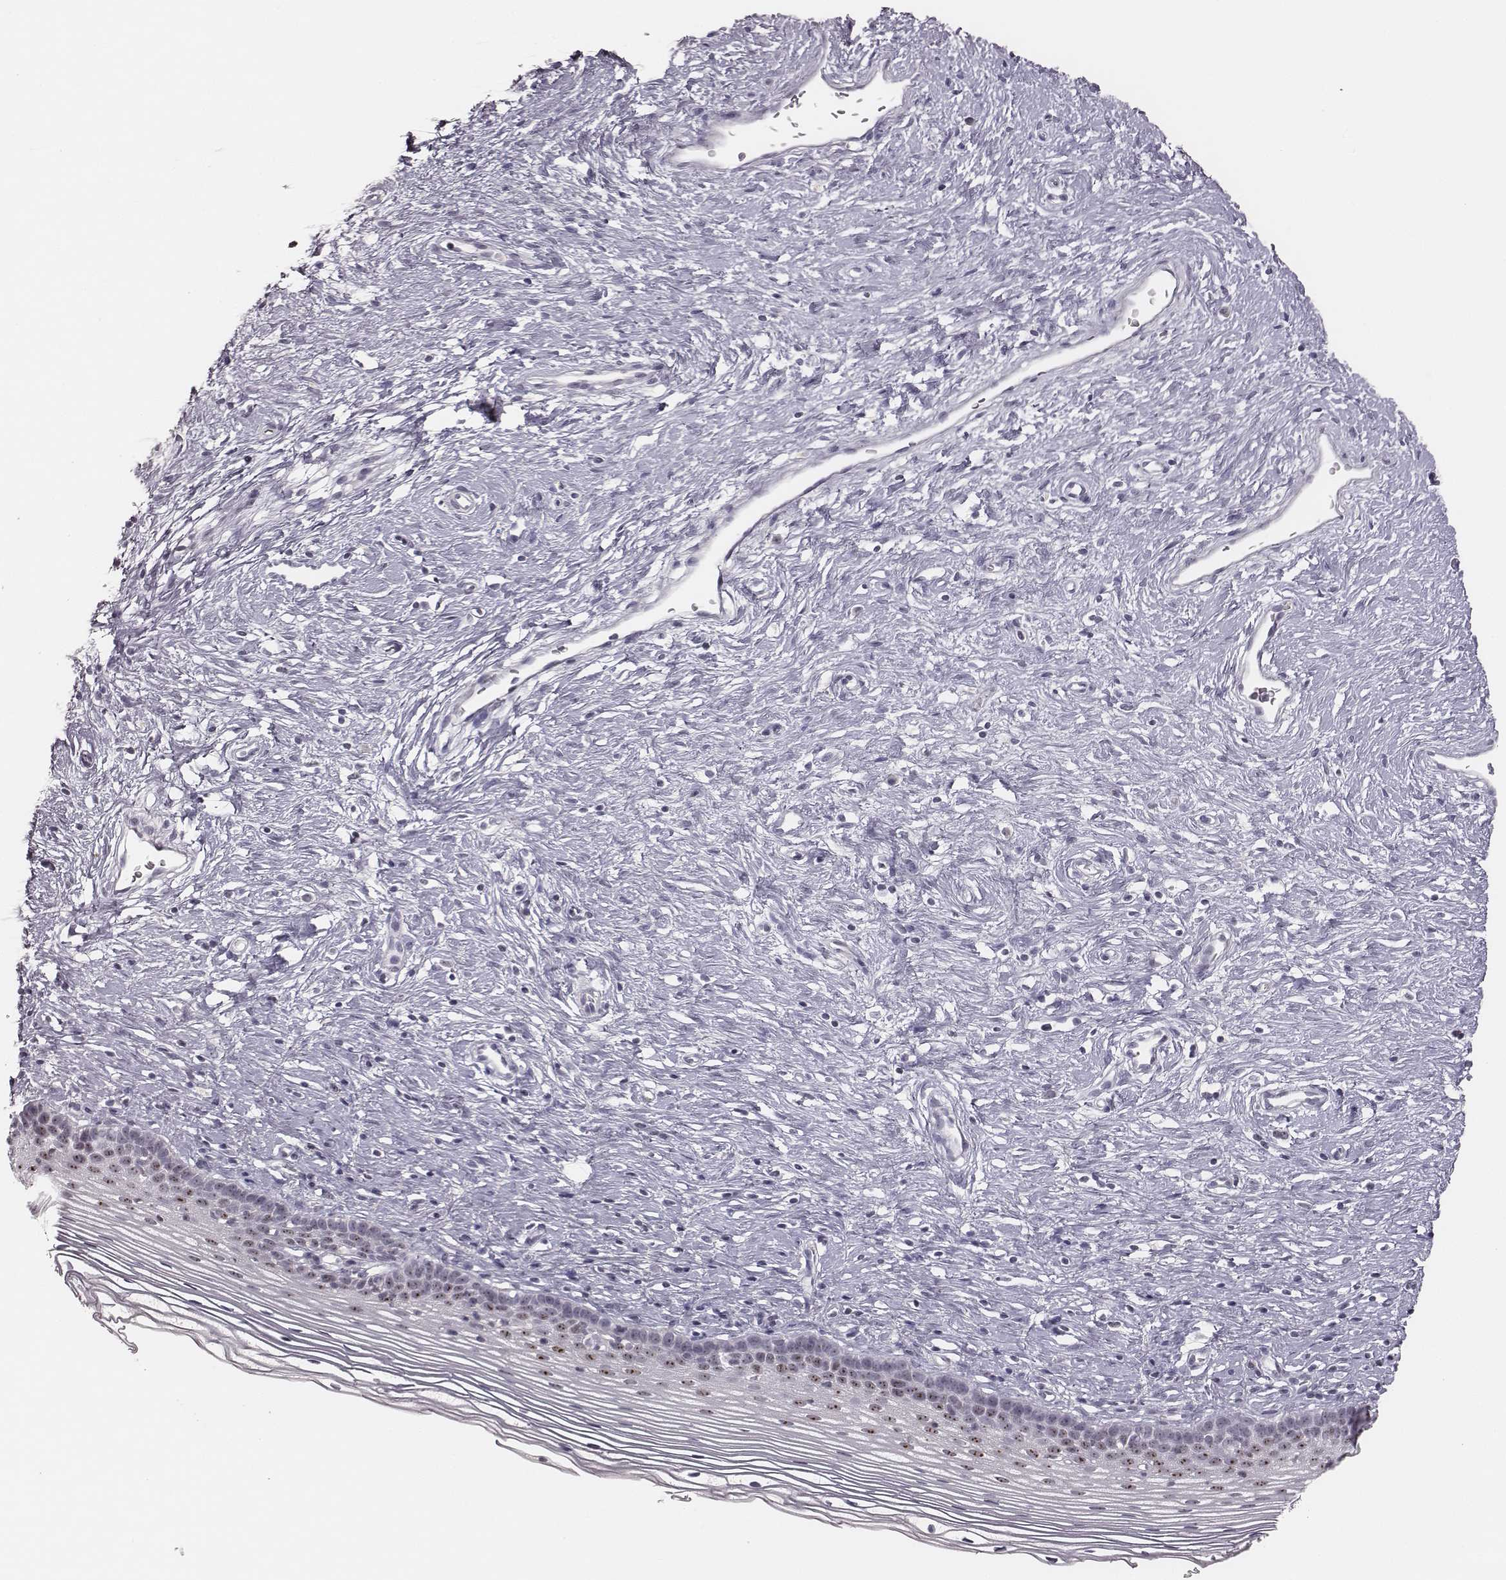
{"staining": {"intensity": "moderate", "quantity": "25%-75%", "location": "nuclear"}, "tissue": "cervix", "cell_type": "Glandular cells", "image_type": "normal", "snomed": [{"axis": "morphology", "description": "Normal tissue, NOS"}, {"axis": "topography", "description": "Cervix"}], "caption": "Human cervix stained with a brown dye displays moderate nuclear positive expression in approximately 25%-75% of glandular cells.", "gene": "NIFK", "patient": {"sex": "female", "age": 39}}